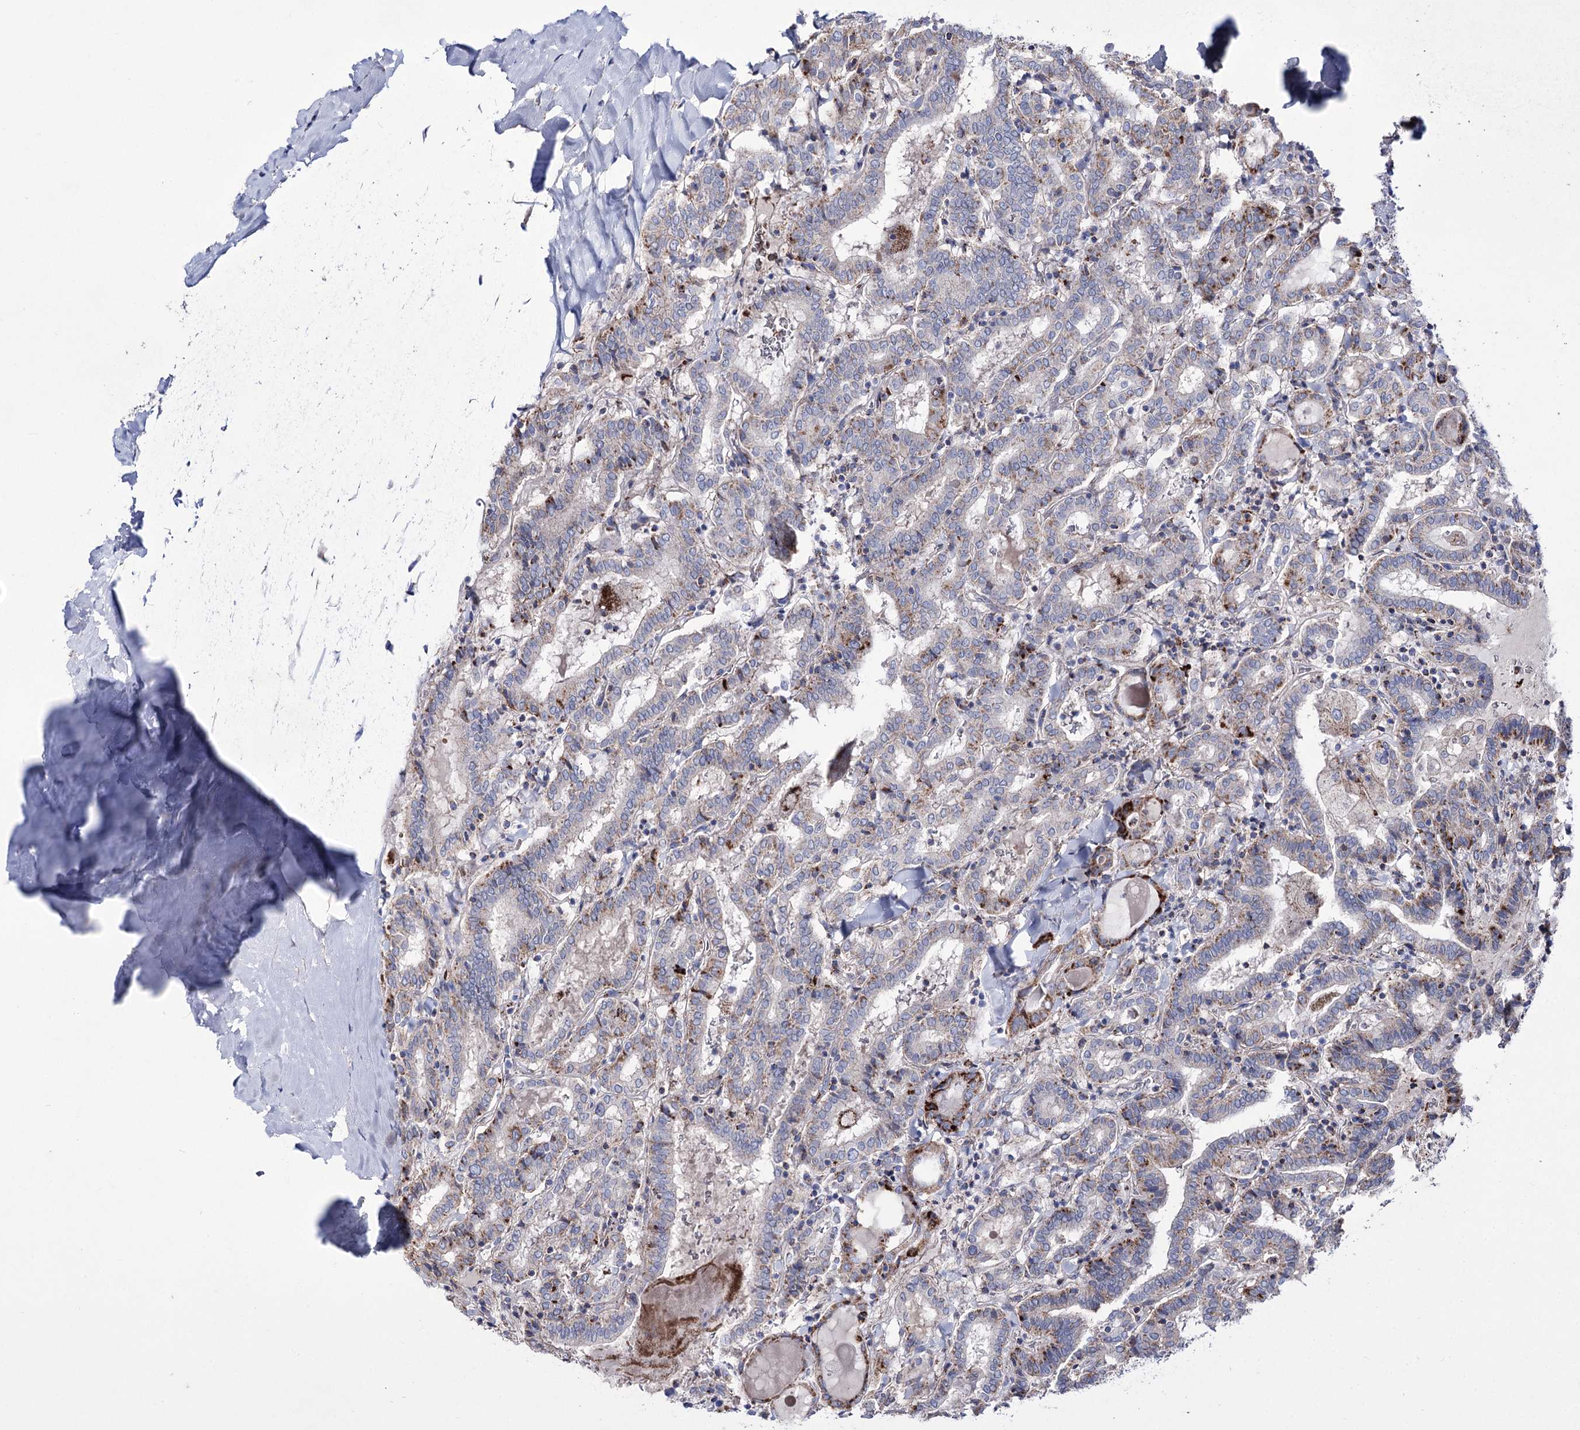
{"staining": {"intensity": "strong", "quantity": "<25%", "location": "cytoplasmic/membranous"}, "tissue": "thyroid cancer", "cell_type": "Tumor cells", "image_type": "cancer", "snomed": [{"axis": "morphology", "description": "Papillary adenocarcinoma, NOS"}, {"axis": "topography", "description": "Thyroid gland"}], "caption": "Tumor cells exhibit strong cytoplasmic/membranous expression in about <25% of cells in papillary adenocarcinoma (thyroid). Using DAB (brown) and hematoxylin (blue) stains, captured at high magnification using brightfield microscopy.", "gene": "OSBPL5", "patient": {"sex": "female", "age": 72}}